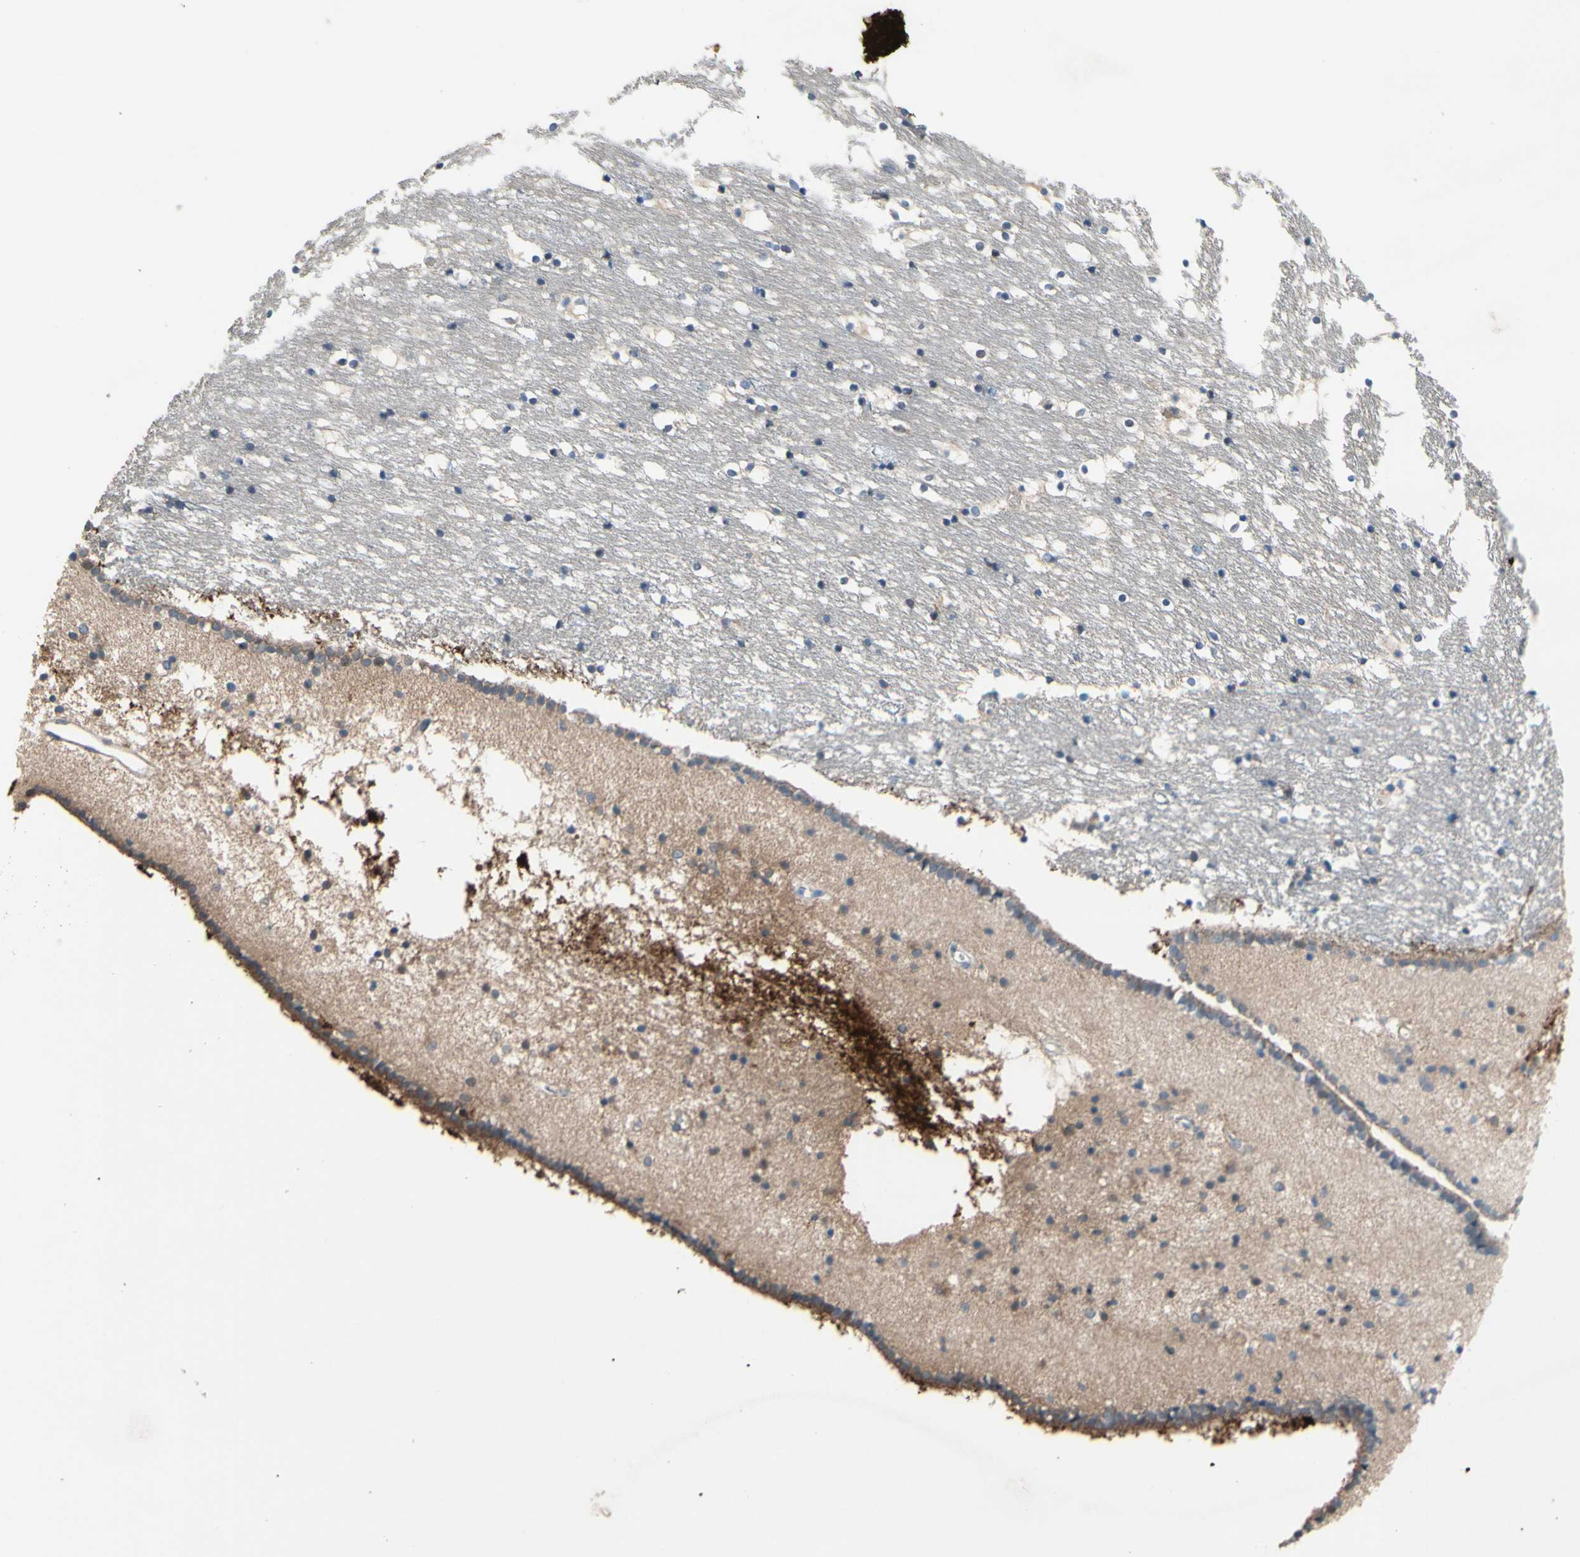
{"staining": {"intensity": "weak", "quantity": "25%-75%", "location": "cytoplasmic/membranous"}, "tissue": "caudate", "cell_type": "Glial cells", "image_type": "normal", "snomed": [{"axis": "morphology", "description": "Normal tissue, NOS"}, {"axis": "topography", "description": "Lateral ventricle wall"}], "caption": "Caudate stained with a brown dye displays weak cytoplasmic/membranous positive positivity in approximately 25%-75% of glial cells.", "gene": "ICAM5", "patient": {"sex": "male", "age": 45}}